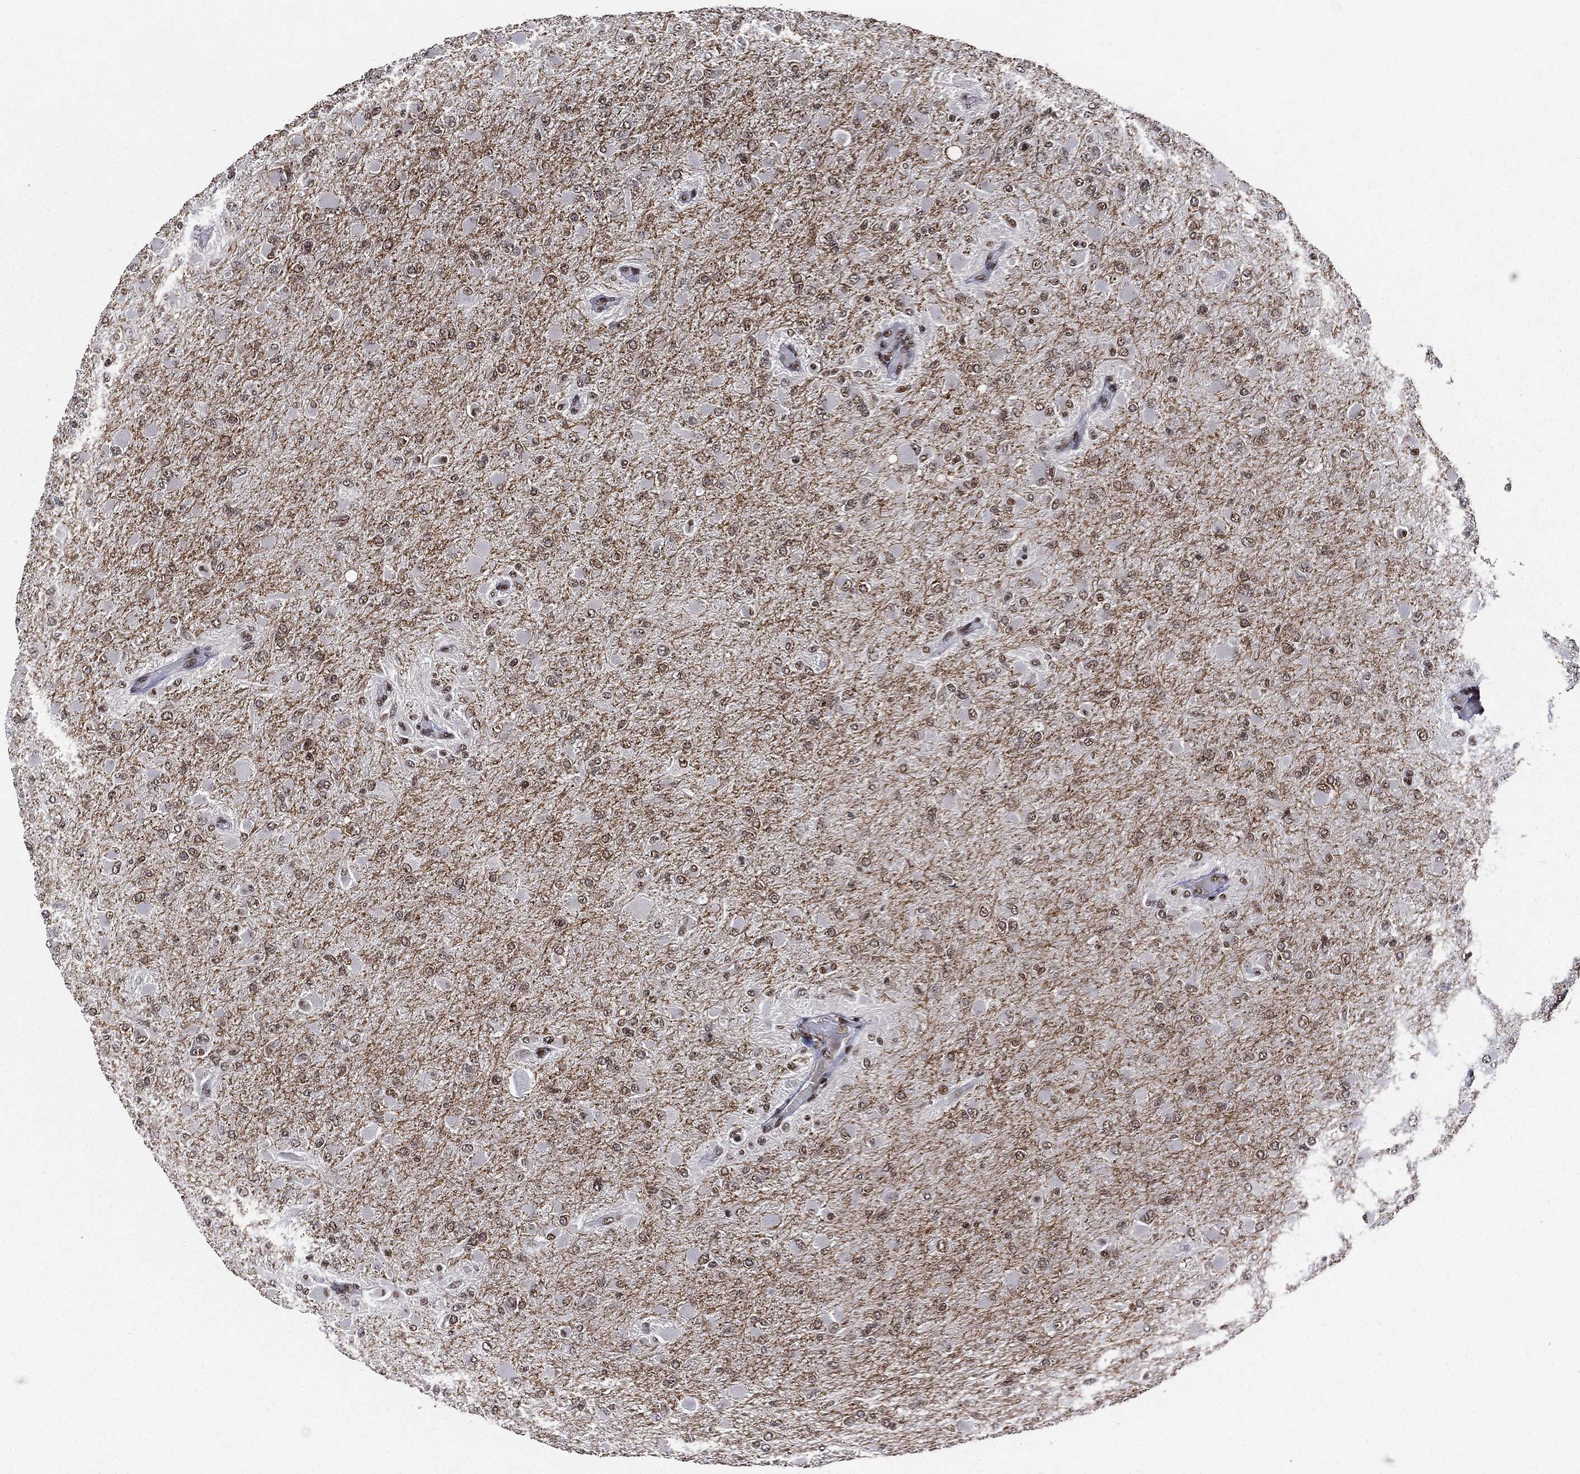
{"staining": {"intensity": "negative", "quantity": "none", "location": "none"}, "tissue": "glioma", "cell_type": "Tumor cells", "image_type": "cancer", "snomed": [{"axis": "morphology", "description": "Glioma, malignant, High grade"}, {"axis": "topography", "description": "Cerebral cortex"}], "caption": "This is a image of immunohistochemistry (IHC) staining of glioma, which shows no positivity in tumor cells.", "gene": "DPH2", "patient": {"sex": "female", "age": 36}}